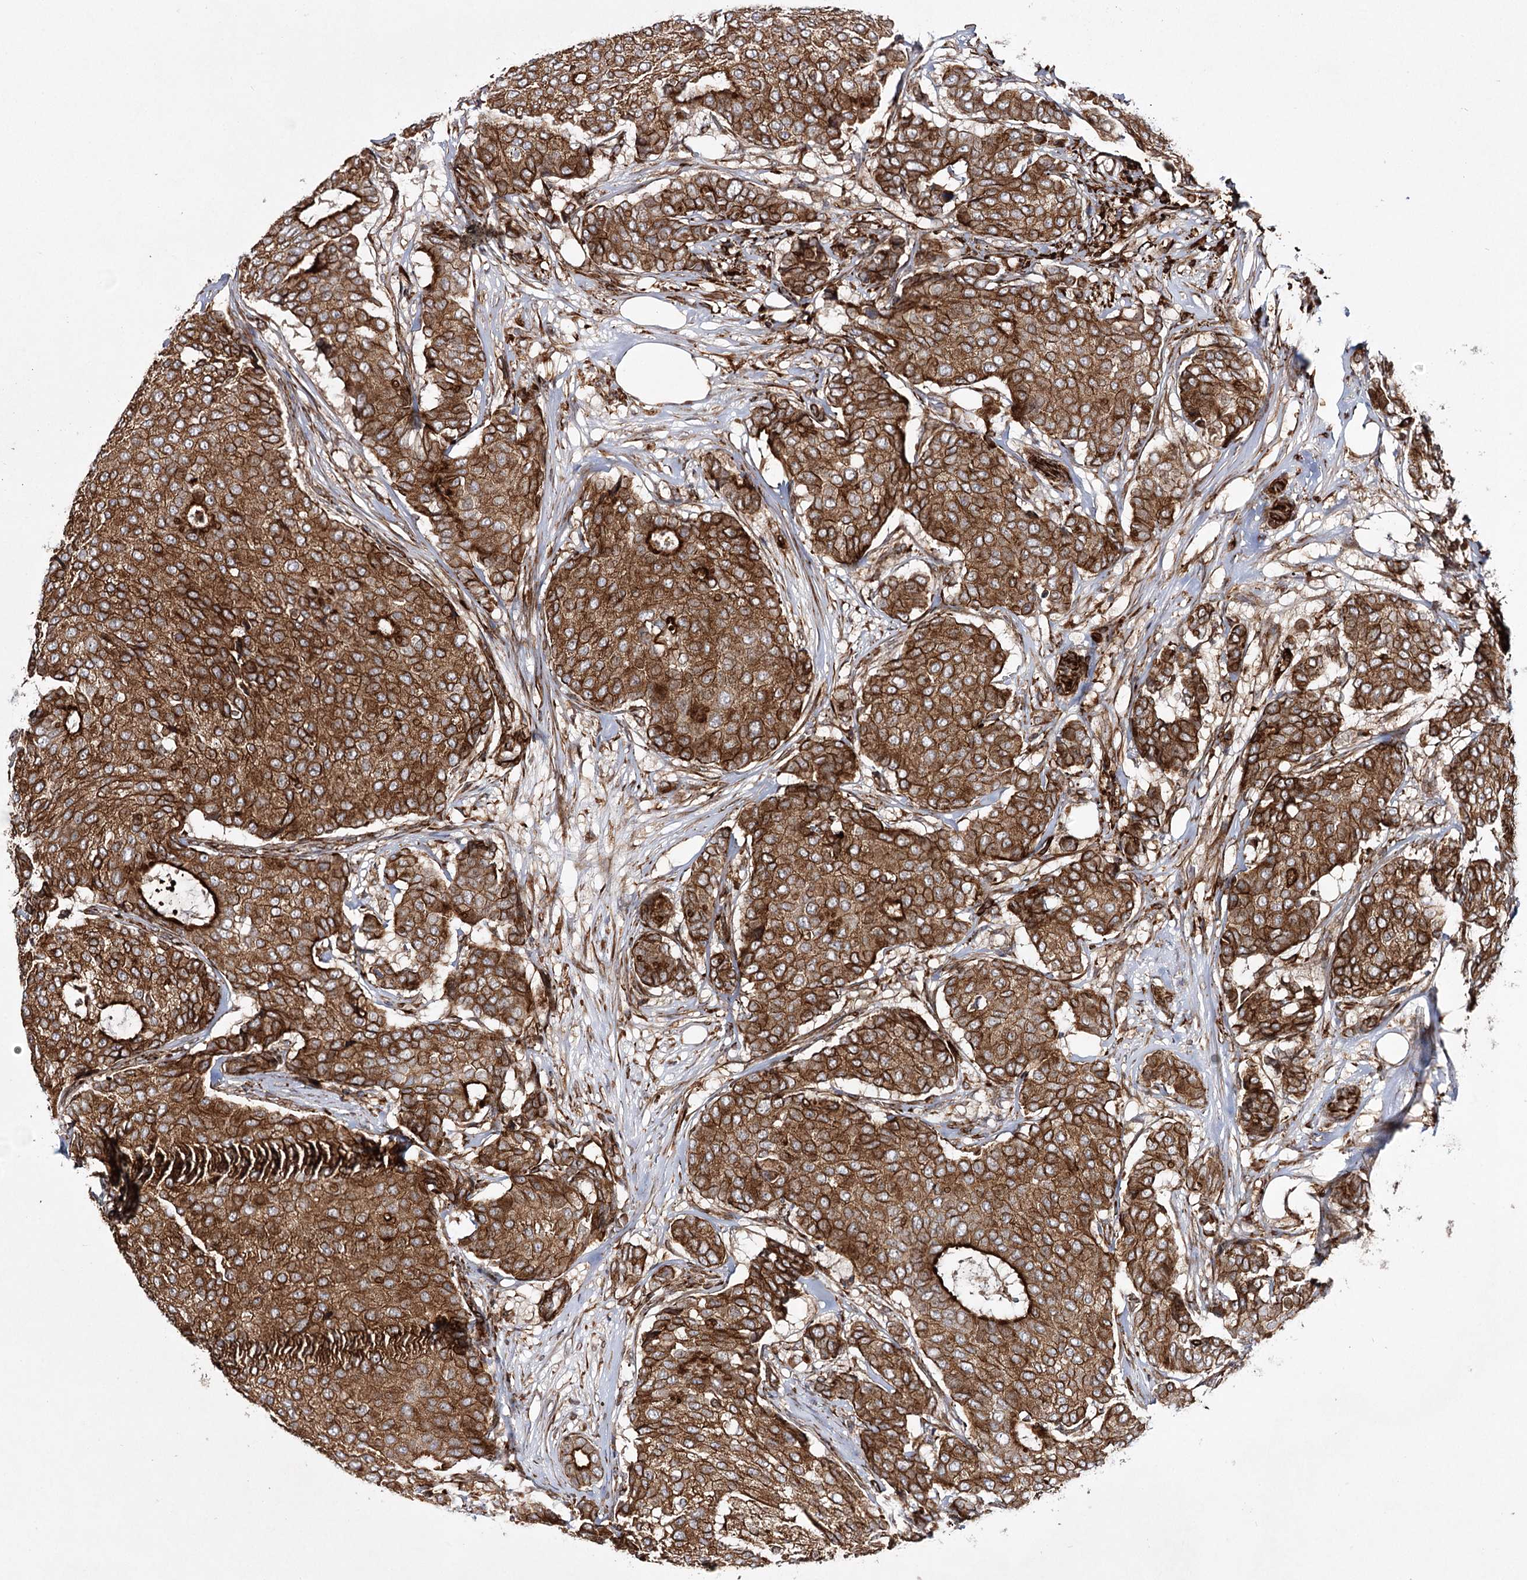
{"staining": {"intensity": "moderate", "quantity": ">75%", "location": "cytoplasmic/membranous"}, "tissue": "breast cancer", "cell_type": "Tumor cells", "image_type": "cancer", "snomed": [{"axis": "morphology", "description": "Duct carcinoma"}, {"axis": "topography", "description": "Breast"}], "caption": "Immunohistochemistry of human breast intraductal carcinoma shows medium levels of moderate cytoplasmic/membranous staining in about >75% of tumor cells.", "gene": "DPEP2", "patient": {"sex": "female", "age": 75}}